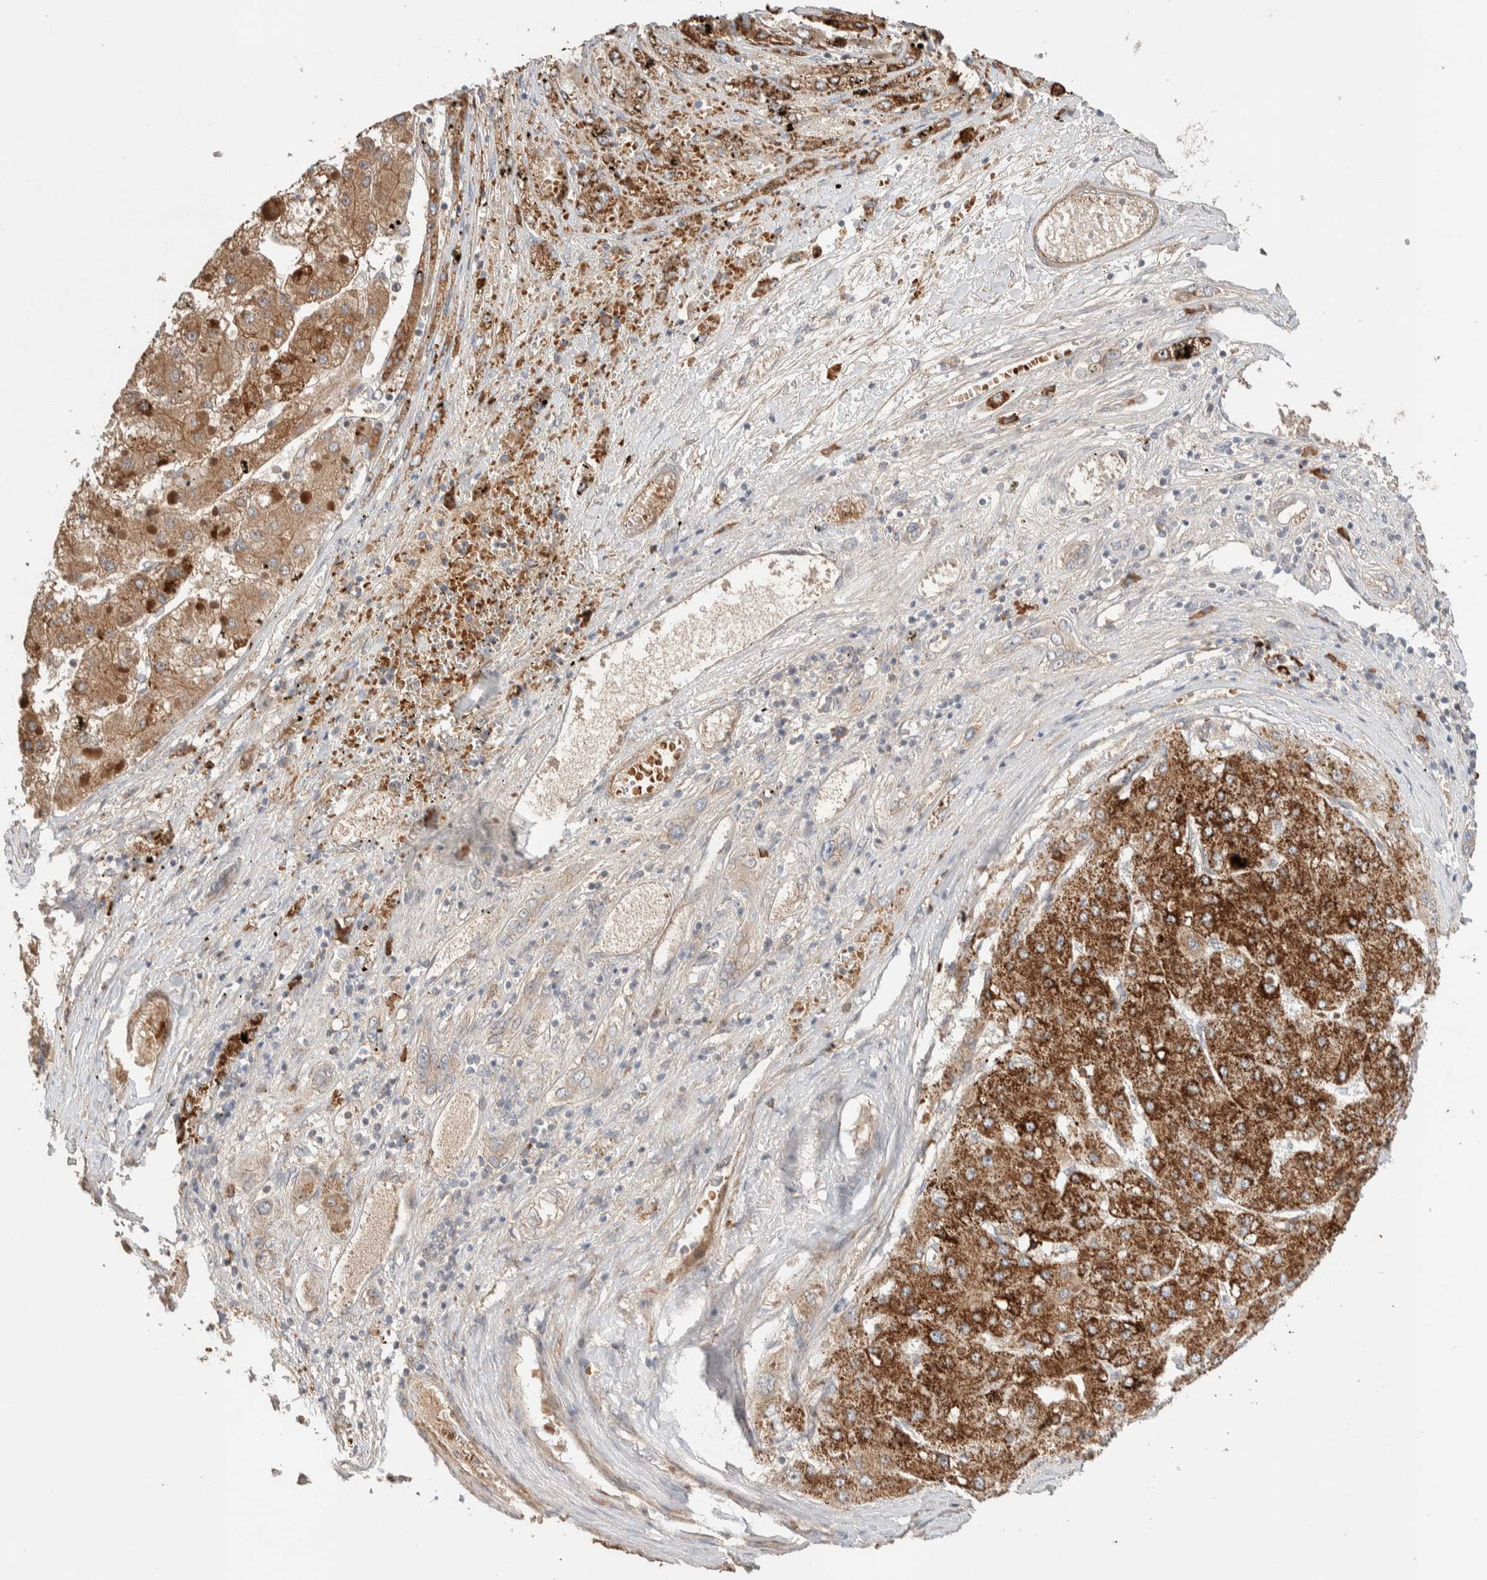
{"staining": {"intensity": "moderate", "quantity": ">75%", "location": "cytoplasmic/membranous"}, "tissue": "liver cancer", "cell_type": "Tumor cells", "image_type": "cancer", "snomed": [{"axis": "morphology", "description": "Carcinoma, Hepatocellular, NOS"}, {"axis": "topography", "description": "Liver"}], "caption": "A brown stain labels moderate cytoplasmic/membranous positivity of a protein in liver cancer tumor cells. The protein of interest is shown in brown color, while the nuclei are stained blue.", "gene": "WDR91", "patient": {"sex": "female", "age": 73}}